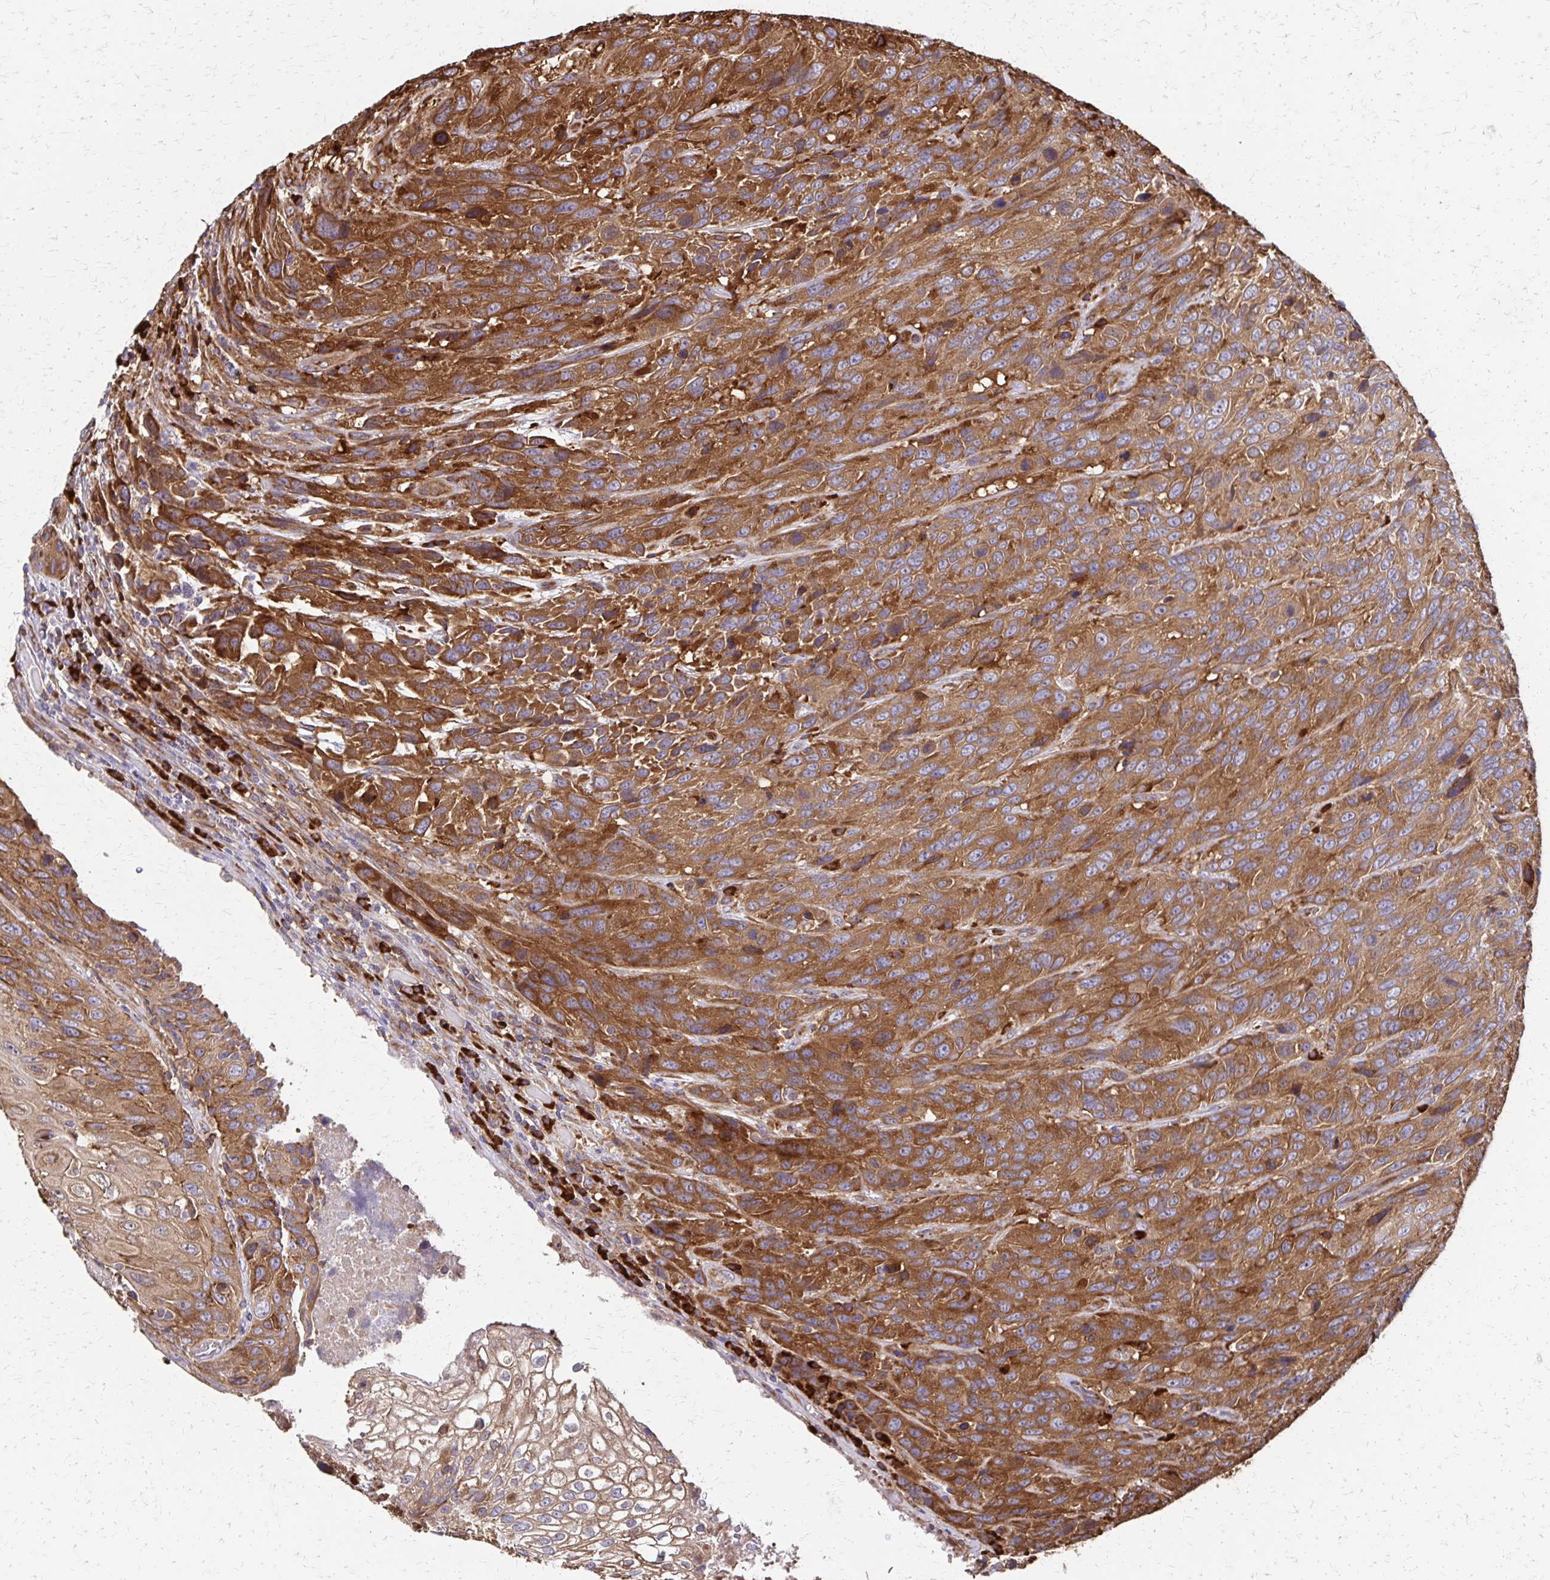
{"staining": {"intensity": "moderate", "quantity": ">75%", "location": "cytoplasmic/membranous"}, "tissue": "urothelial cancer", "cell_type": "Tumor cells", "image_type": "cancer", "snomed": [{"axis": "morphology", "description": "Urothelial carcinoma, High grade"}, {"axis": "topography", "description": "Urinary bladder"}], "caption": "This is a photomicrograph of IHC staining of urothelial cancer, which shows moderate positivity in the cytoplasmic/membranous of tumor cells.", "gene": "EEF2", "patient": {"sex": "female", "age": 70}}